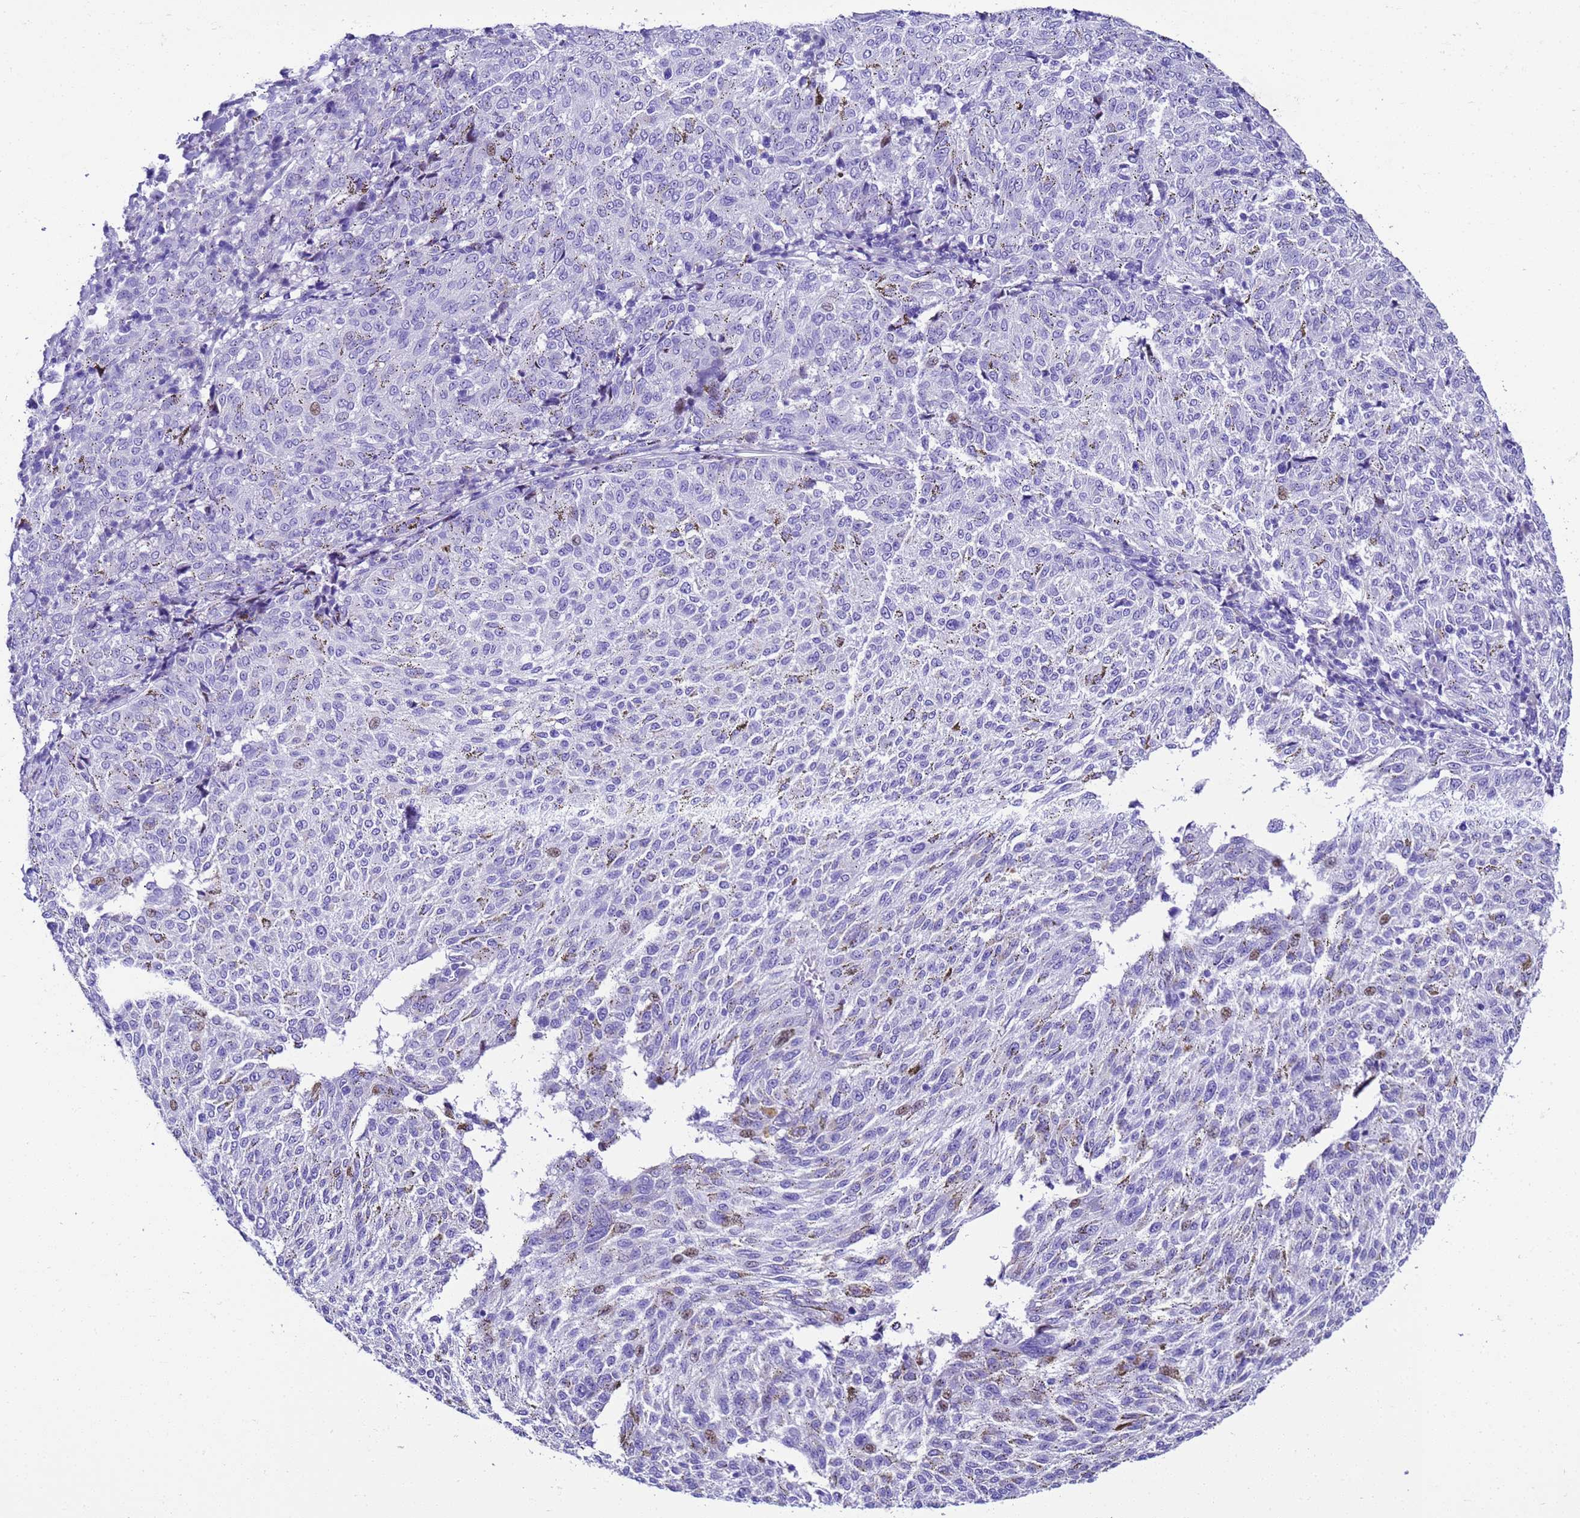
{"staining": {"intensity": "negative", "quantity": "none", "location": "none"}, "tissue": "melanoma", "cell_type": "Tumor cells", "image_type": "cancer", "snomed": [{"axis": "morphology", "description": "Malignant melanoma, NOS"}, {"axis": "topography", "description": "Skin"}], "caption": "DAB (3,3'-diaminobenzidine) immunohistochemical staining of malignant melanoma exhibits no significant expression in tumor cells.", "gene": "UGT2B10", "patient": {"sex": "female", "age": 72}}